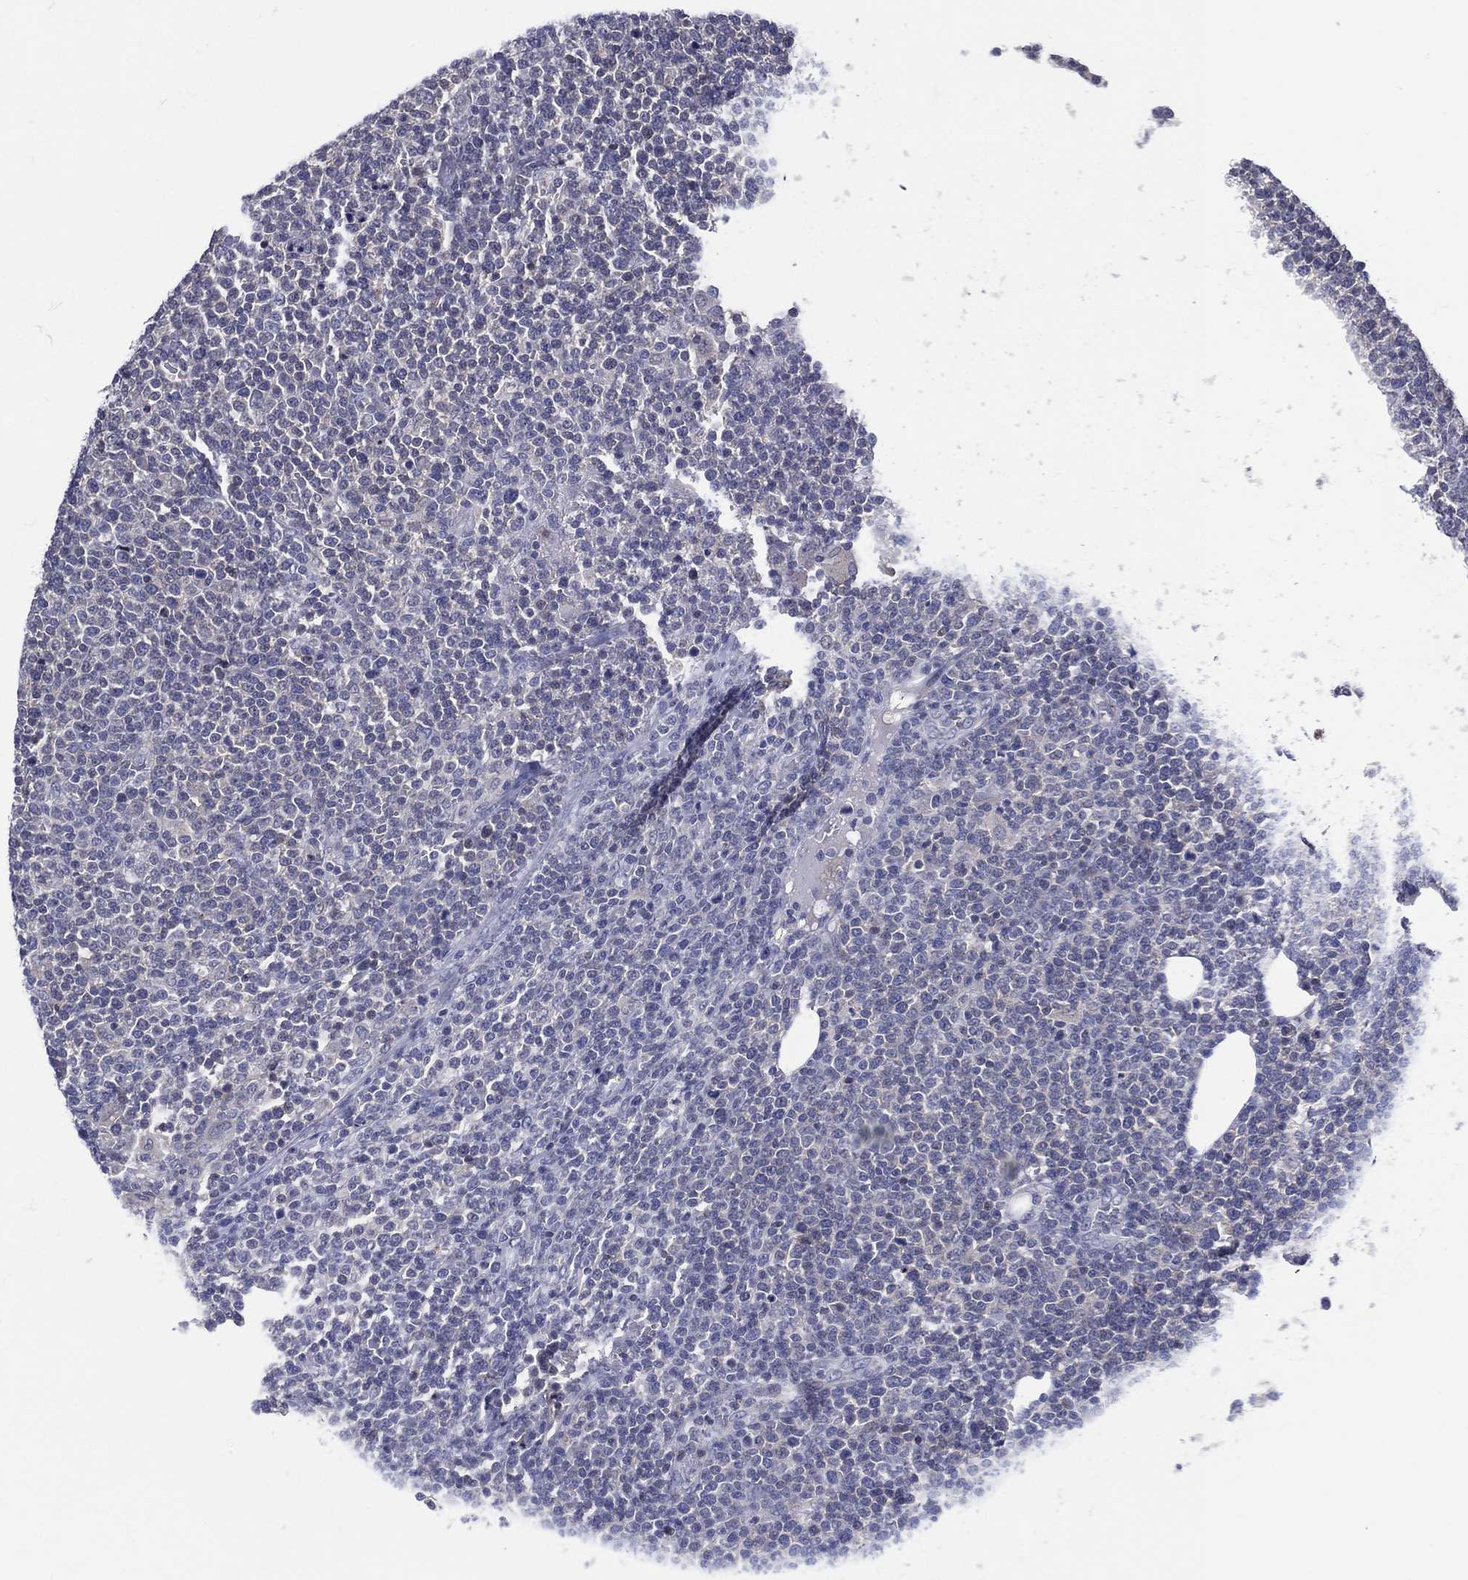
{"staining": {"intensity": "negative", "quantity": "none", "location": "none"}, "tissue": "lymphoma", "cell_type": "Tumor cells", "image_type": "cancer", "snomed": [{"axis": "morphology", "description": "Malignant lymphoma, non-Hodgkin's type, High grade"}, {"axis": "topography", "description": "Lymph node"}], "caption": "DAB immunohistochemical staining of lymphoma displays no significant staining in tumor cells.", "gene": "TRIM31", "patient": {"sex": "male", "age": 61}}